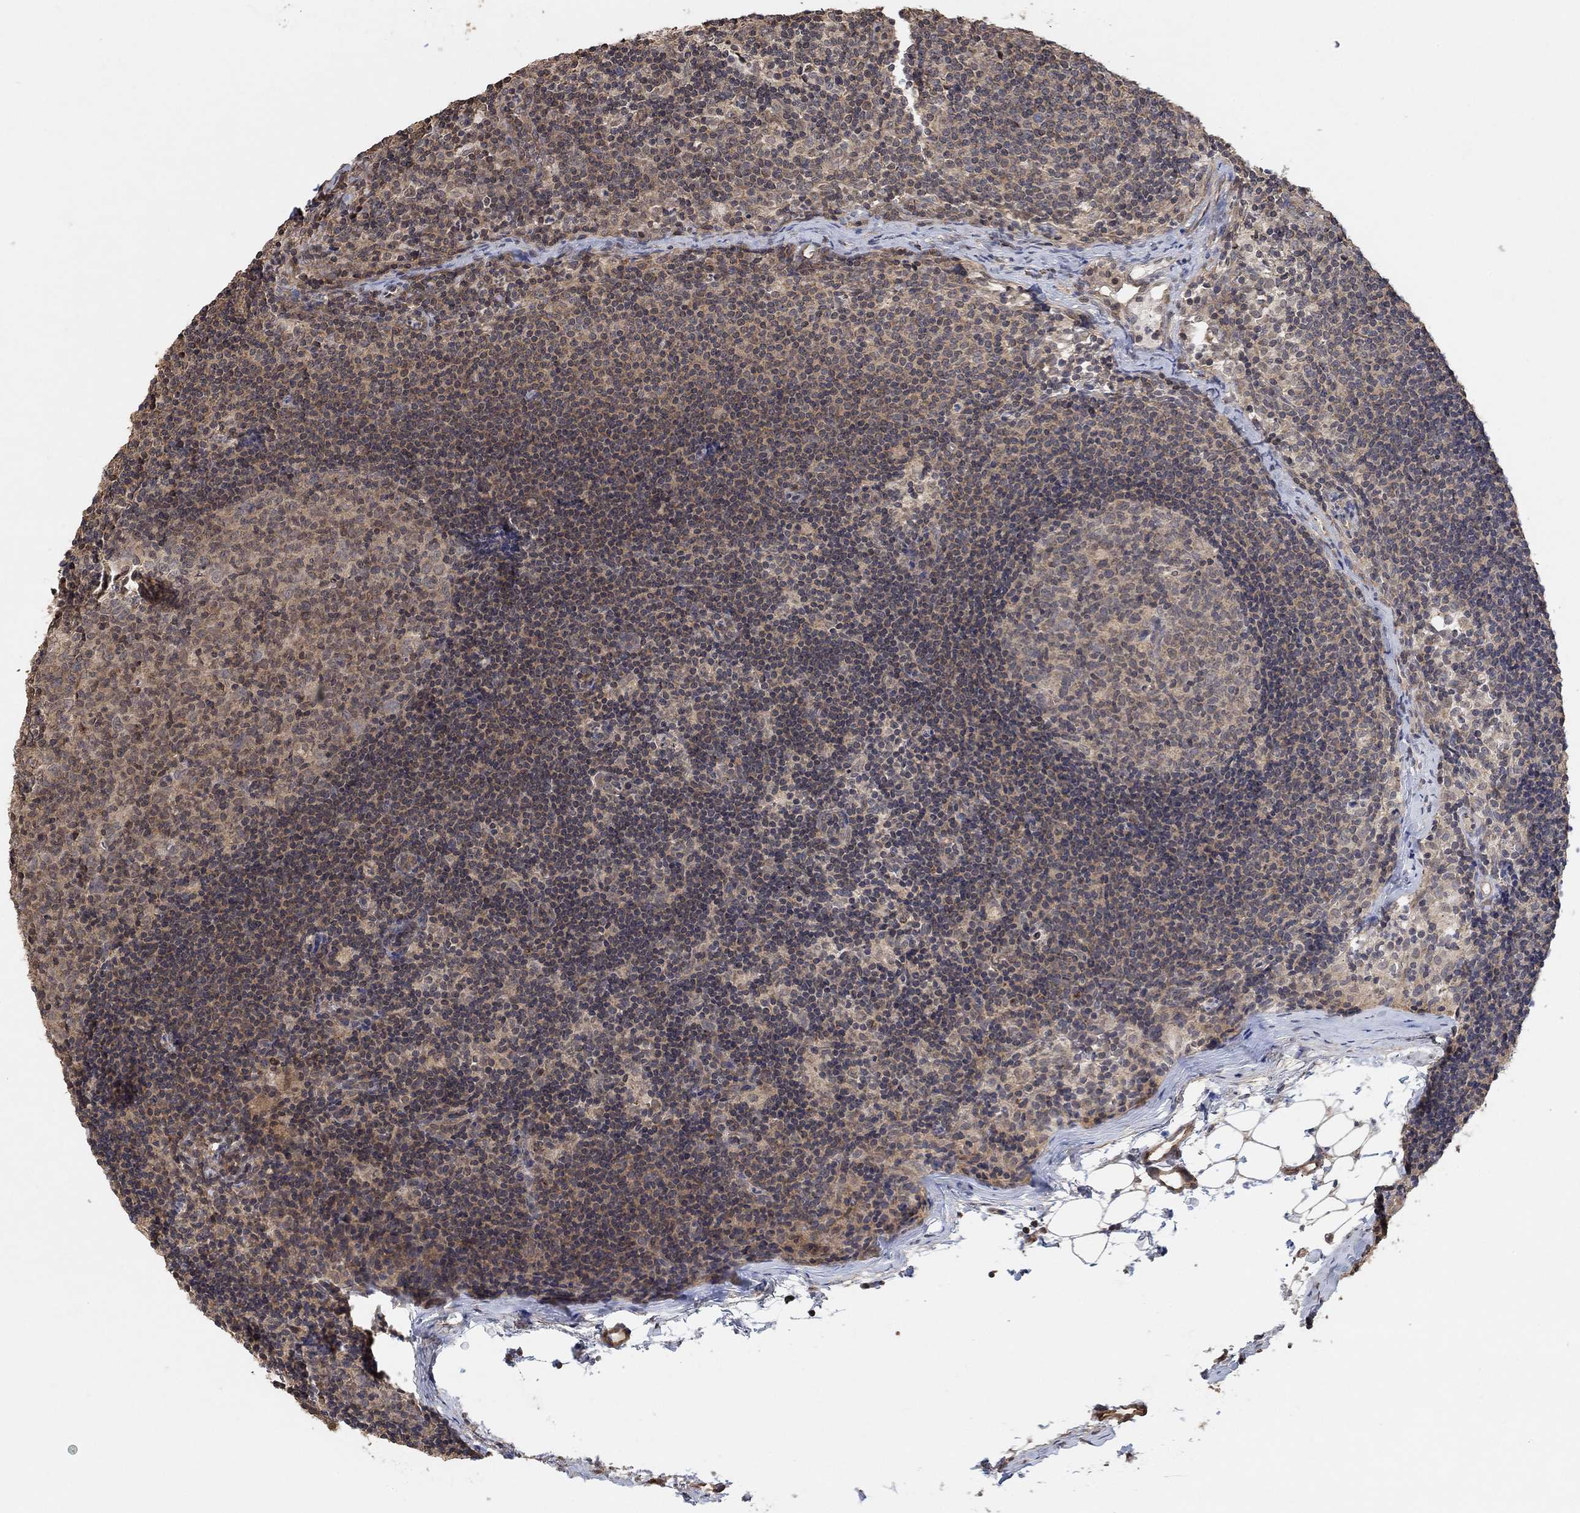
{"staining": {"intensity": "weak", "quantity": ">75%", "location": "cytoplasmic/membranous"}, "tissue": "lymph node", "cell_type": "Germinal center cells", "image_type": "normal", "snomed": [{"axis": "morphology", "description": "Normal tissue, NOS"}, {"axis": "topography", "description": "Lymph node"}], "caption": "Approximately >75% of germinal center cells in benign human lymph node demonstrate weak cytoplasmic/membranous protein staining as visualized by brown immunohistochemical staining.", "gene": "UNC5B", "patient": {"sex": "female", "age": 34}}